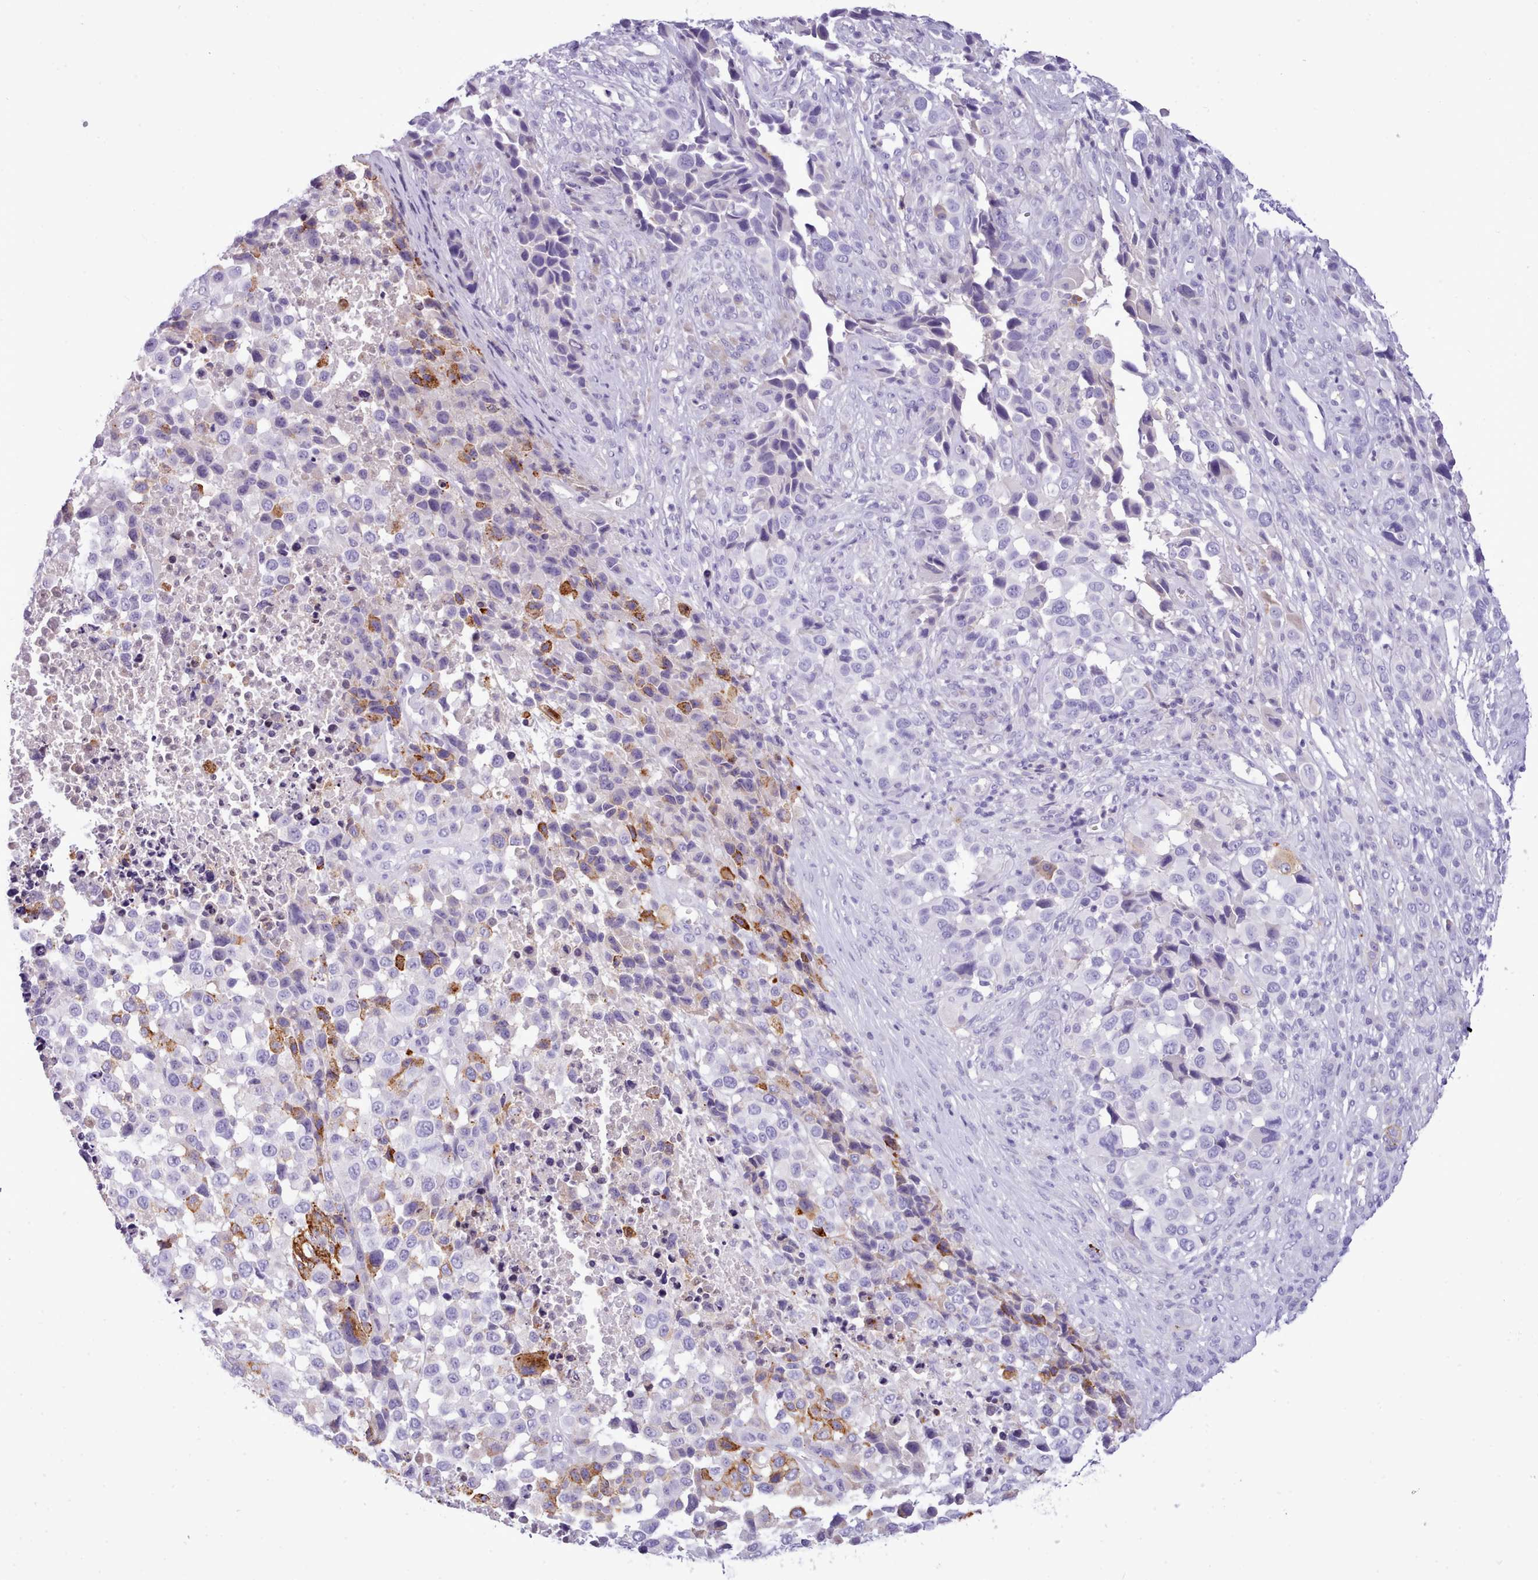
{"staining": {"intensity": "strong", "quantity": "<25%", "location": "cytoplasmic/membranous"}, "tissue": "melanoma", "cell_type": "Tumor cells", "image_type": "cancer", "snomed": [{"axis": "morphology", "description": "Malignant melanoma, NOS"}, {"axis": "topography", "description": "Skin of trunk"}], "caption": "Melanoma stained with a protein marker exhibits strong staining in tumor cells.", "gene": "CYP2A13", "patient": {"sex": "male", "age": 71}}